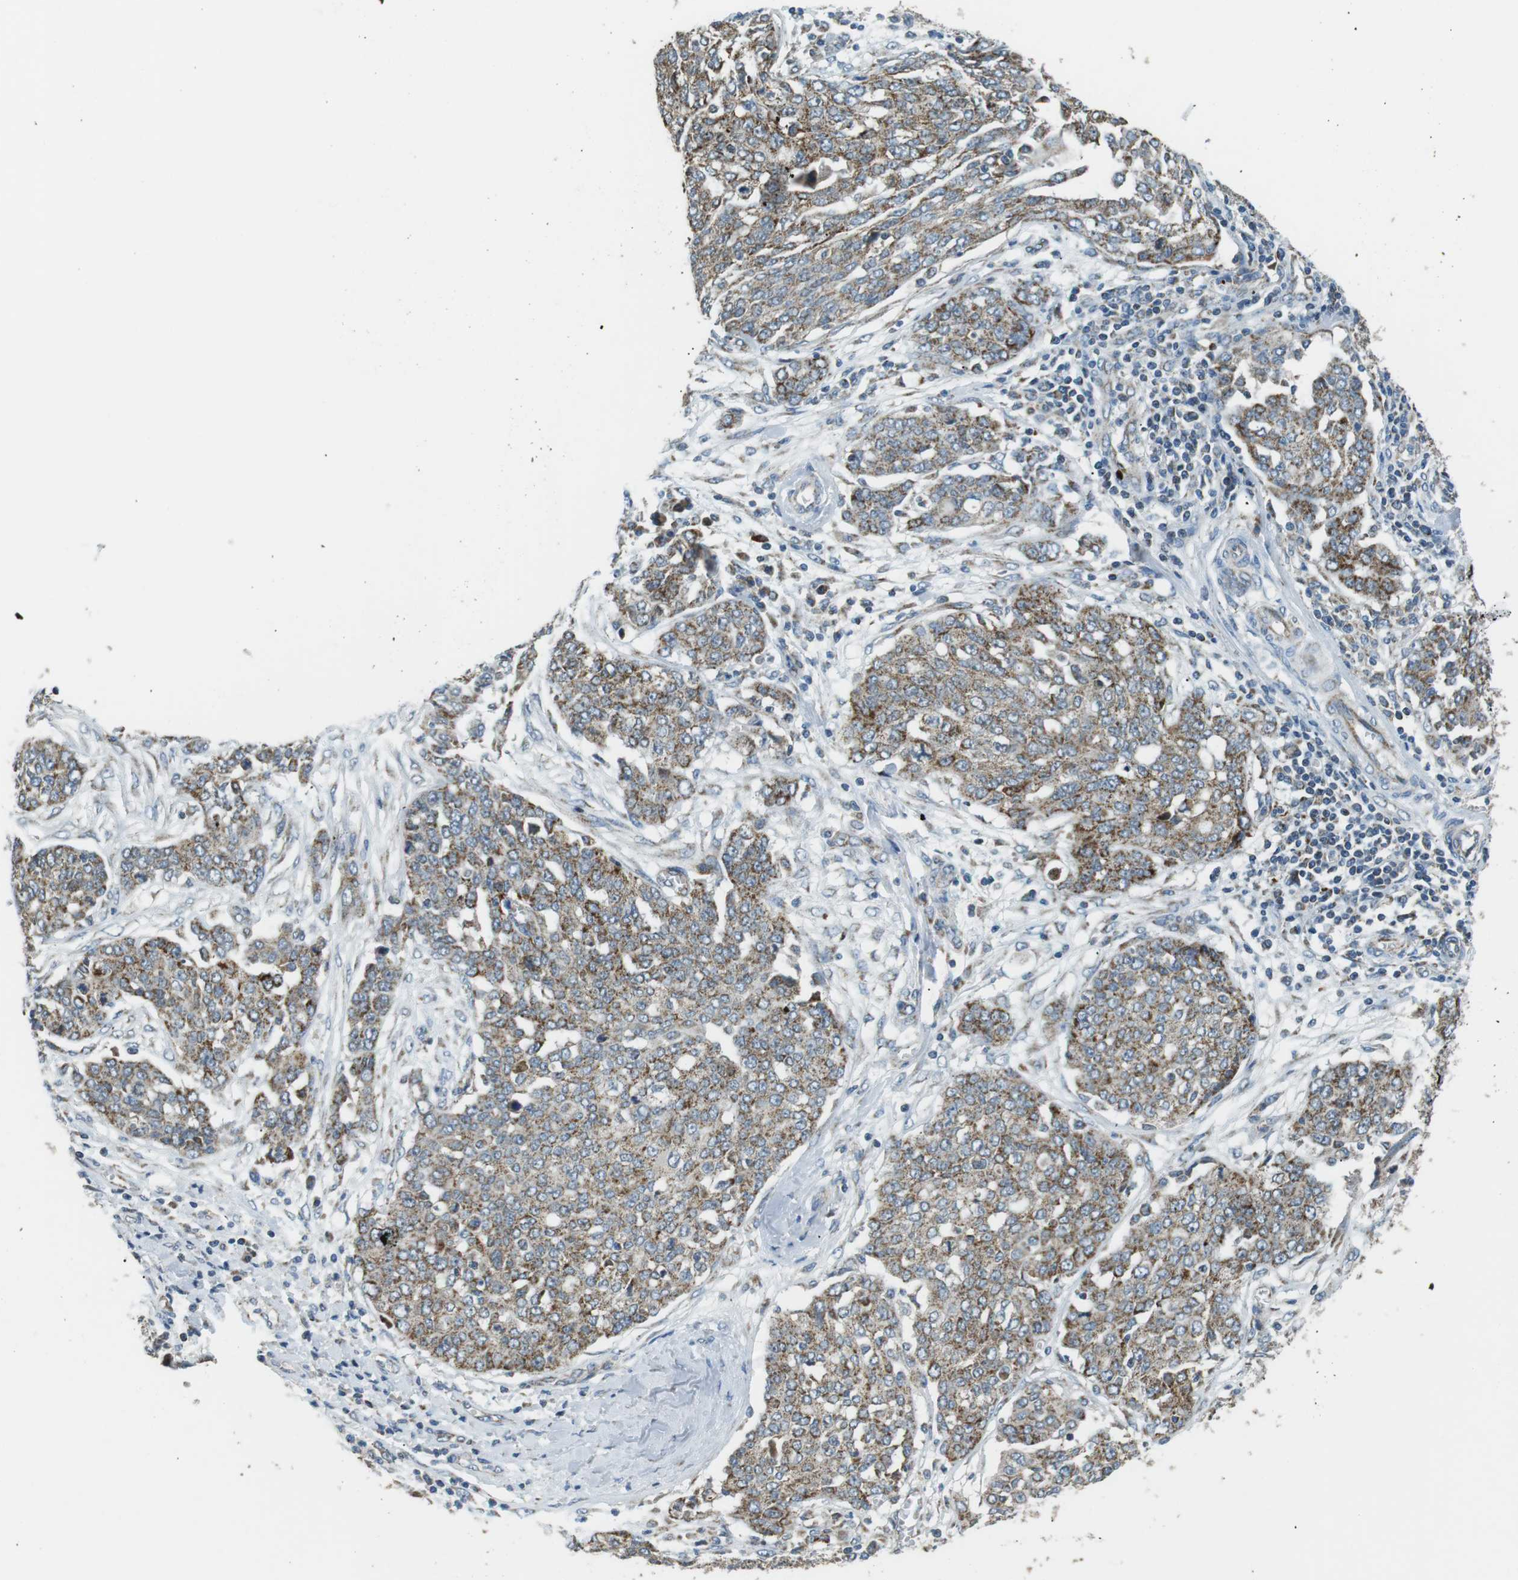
{"staining": {"intensity": "moderate", "quantity": ">75%", "location": "cytoplasmic/membranous"}, "tissue": "ovarian cancer", "cell_type": "Tumor cells", "image_type": "cancer", "snomed": [{"axis": "morphology", "description": "Cystadenocarcinoma, serous, NOS"}, {"axis": "topography", "description": "Soft tissue"}, {"axis": "topography", "description": "Ovary"}], "caption": "Ovarian serous cystadenocarcinoma stained for a protein exhibits moderate cytoplasmic/membranous positivity in tumor cells.", "gene": "BACE1", "patient": {"sex": "female", "age": 57}}